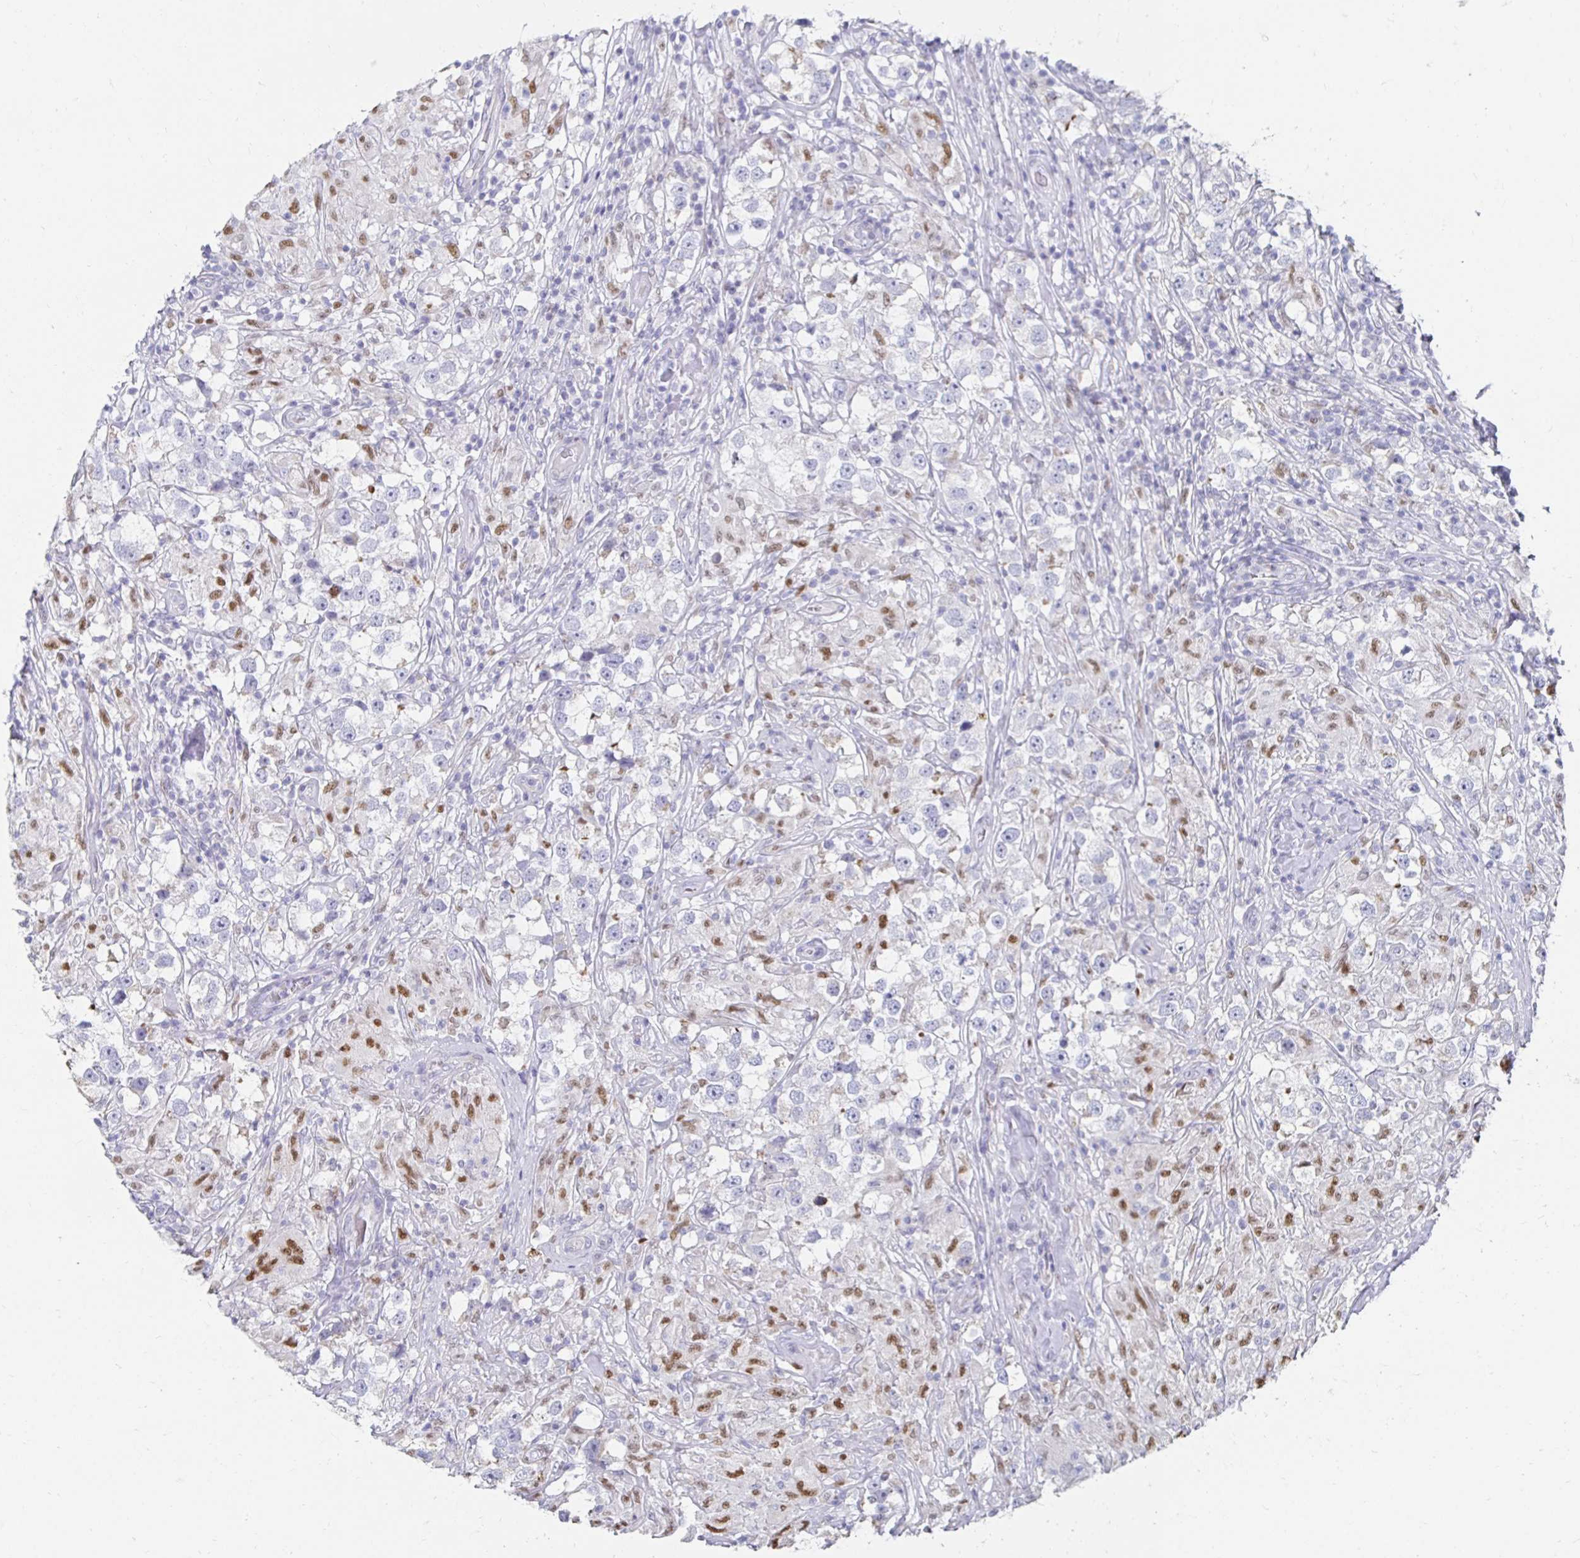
{"staining": {"intensity": "negative", "quantity": "none", "location": "none"}, "tissue": "testis cancer", "cell_type": "Tumor cells", "image_type": "cancer", "snomed": [{"axis": "morphology", "description": "Seminoma, NOS"}, {"axis": "topography", "description": "Testis"}], "caption": "Seminoma (testis) stained for a protein using IHC reveals no staining tumor cells.", "gene": "NOCT", "patient": {"sex": "male", "age": 46}}